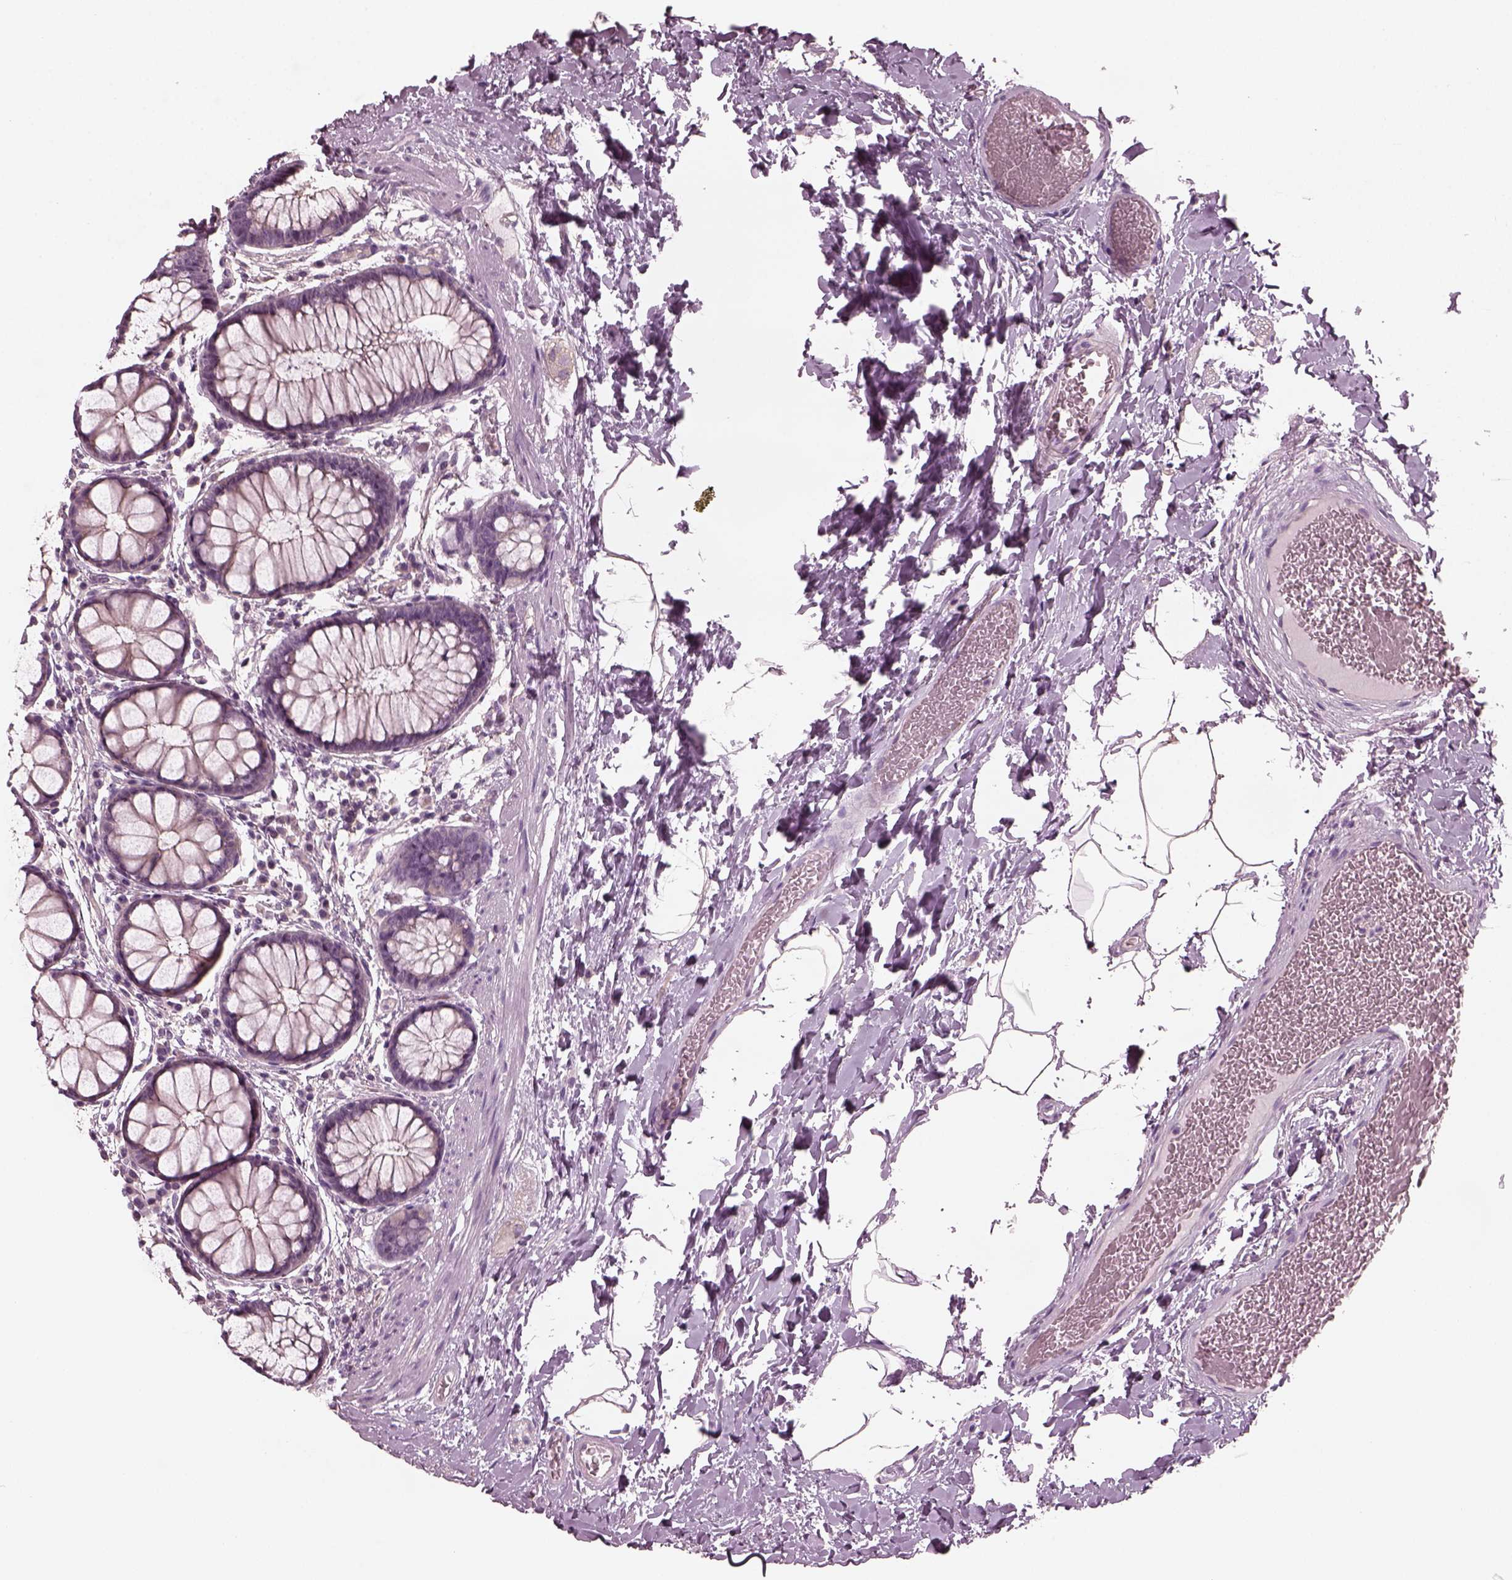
{"staining": {"intensity": "moderate", "quantity": "<25%", "location": "cytoplasmic/membranous"}, "tissue": "rectum", "cell_type": "Glandular cells", "image_type": "normal", "snomed": [{"axis": "morphology", "description": "Normal tissue, NOS"}, {"axis": "topography", "description": "Rectum"}], "caption": "Immunohistochemistry of normal rectum reveals low levels of moderate cytoplasmic/membranous staining in about <25% of glandular cells. (Stains: DAB (3,3'-diaminobenzidine) in brown, nuclei in blue, Microscopy: brightfield microscopy at high magnification).", "gene": "ODAD1", "patient": {"sex": "female", "age": 62}}